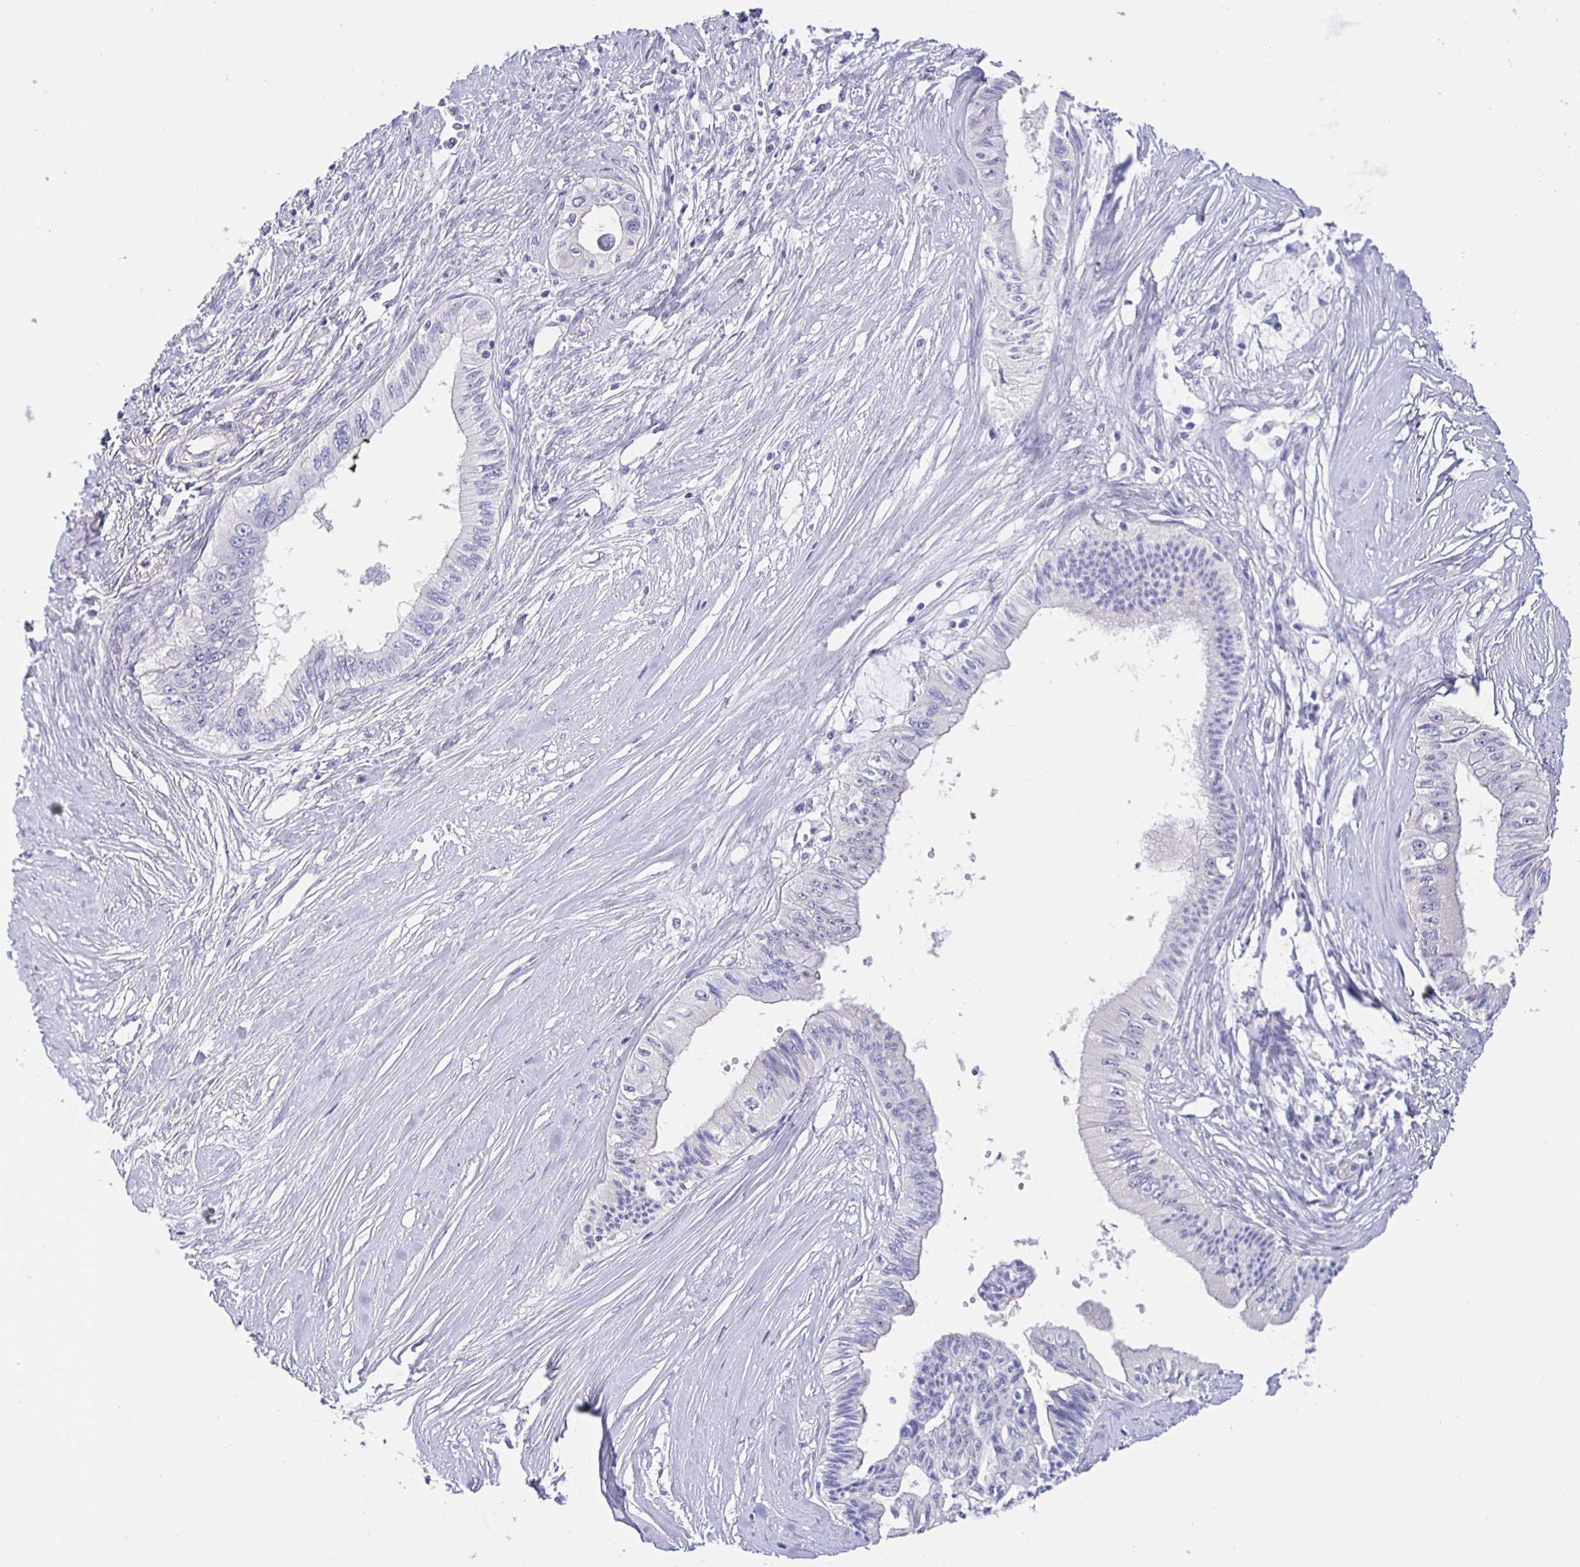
{"staining": {"intensity": "negative", "quantity": "none", "location": "none"}, "tissue": "pancreatic cancer", "cell_type": "Tumor cells", "image_type": "cancer", "snomed": [{"axis": "morphology", "description": "Adenocarcinoma, NOS"}, {"axis": "topography", "description": "Pancreas"}], "caption": "Tumor cells show no significant protein staining in pancreatic adenocarcinoma.", "gene": "HSPA4L", "patient": {"sex": "male", "age": 71}}